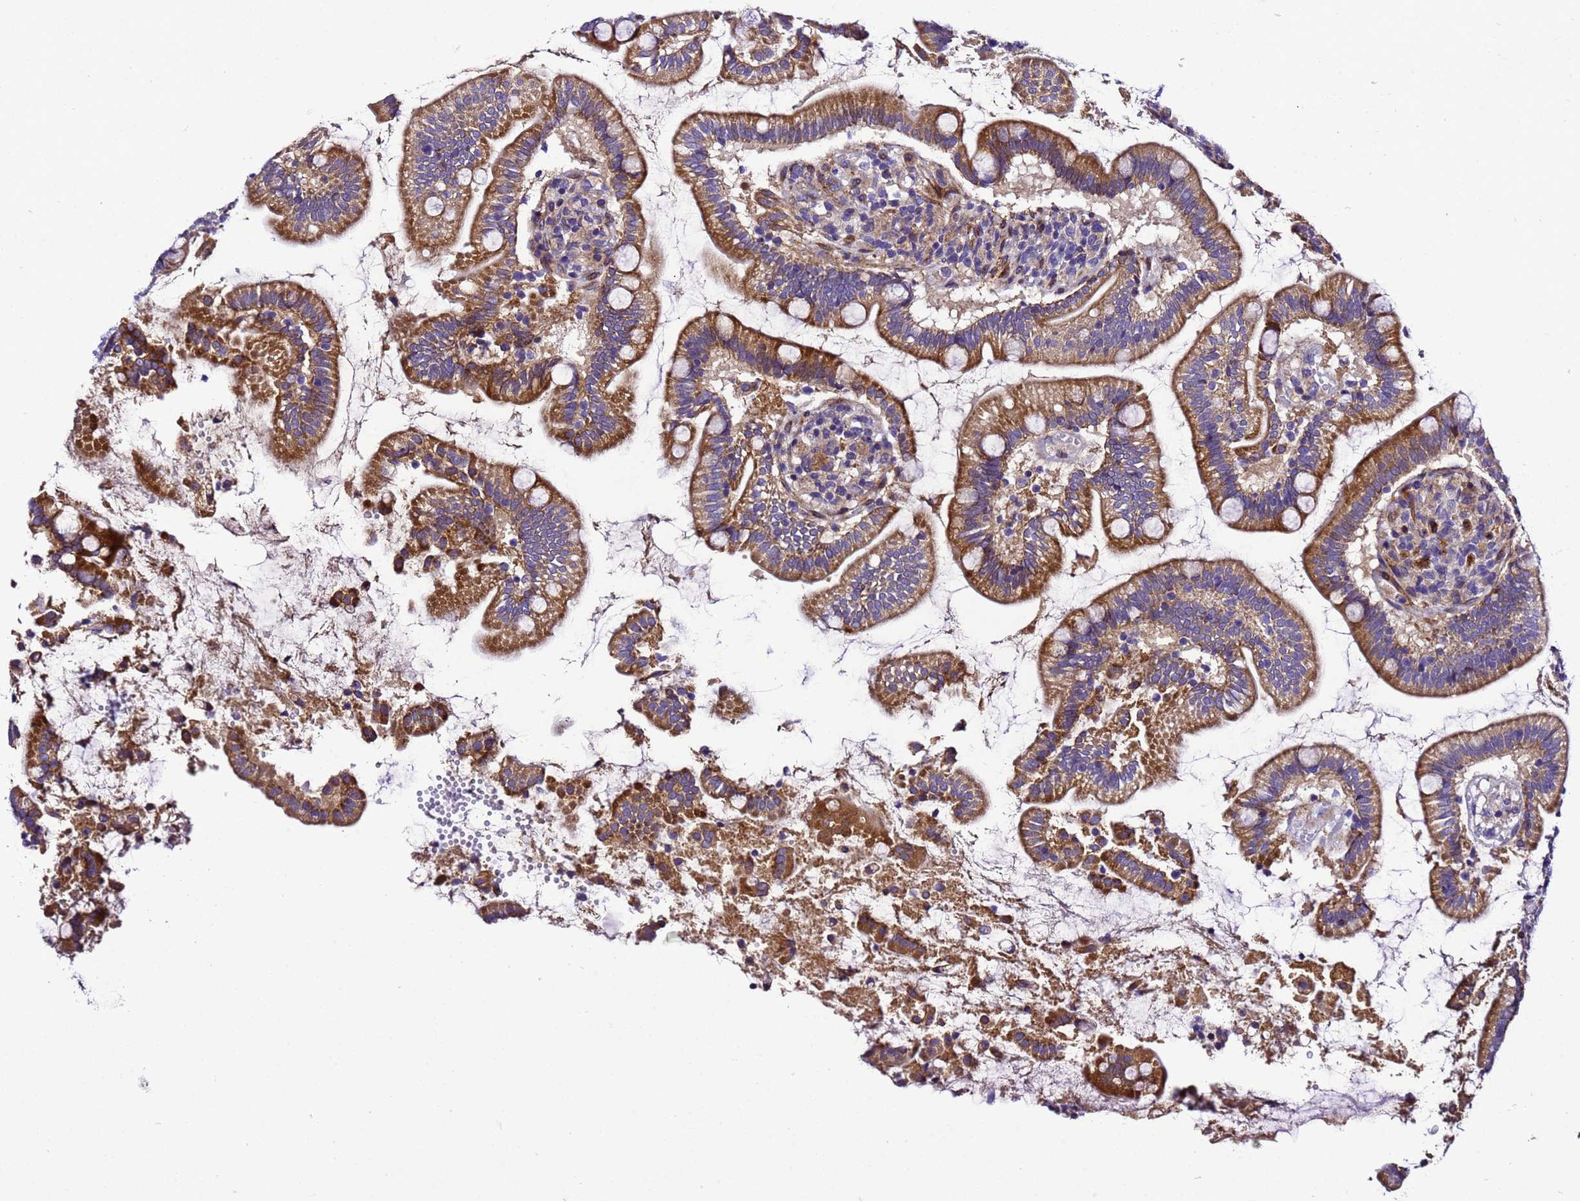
{"staining": {"intensity": "strong", "quantity": ">75%", "location": "cytoplasmic/membranous"}, "tissue": "small intestine", "cell_type": "Glandular cells", "image_type": "normal", "snomed": [{"axis": "morphology", "description": "Normal tissue, NOS"}, {"axis": "topography", "description": "Small intestine"}], "caption": "The micrograph displays staining of benign small intestine, revealing strong cytoplasmic/membranous protein positivity (brown color) within glandular cells.", "gene": "ZNF417", "patient": {"sex": "female", "age": 64}}